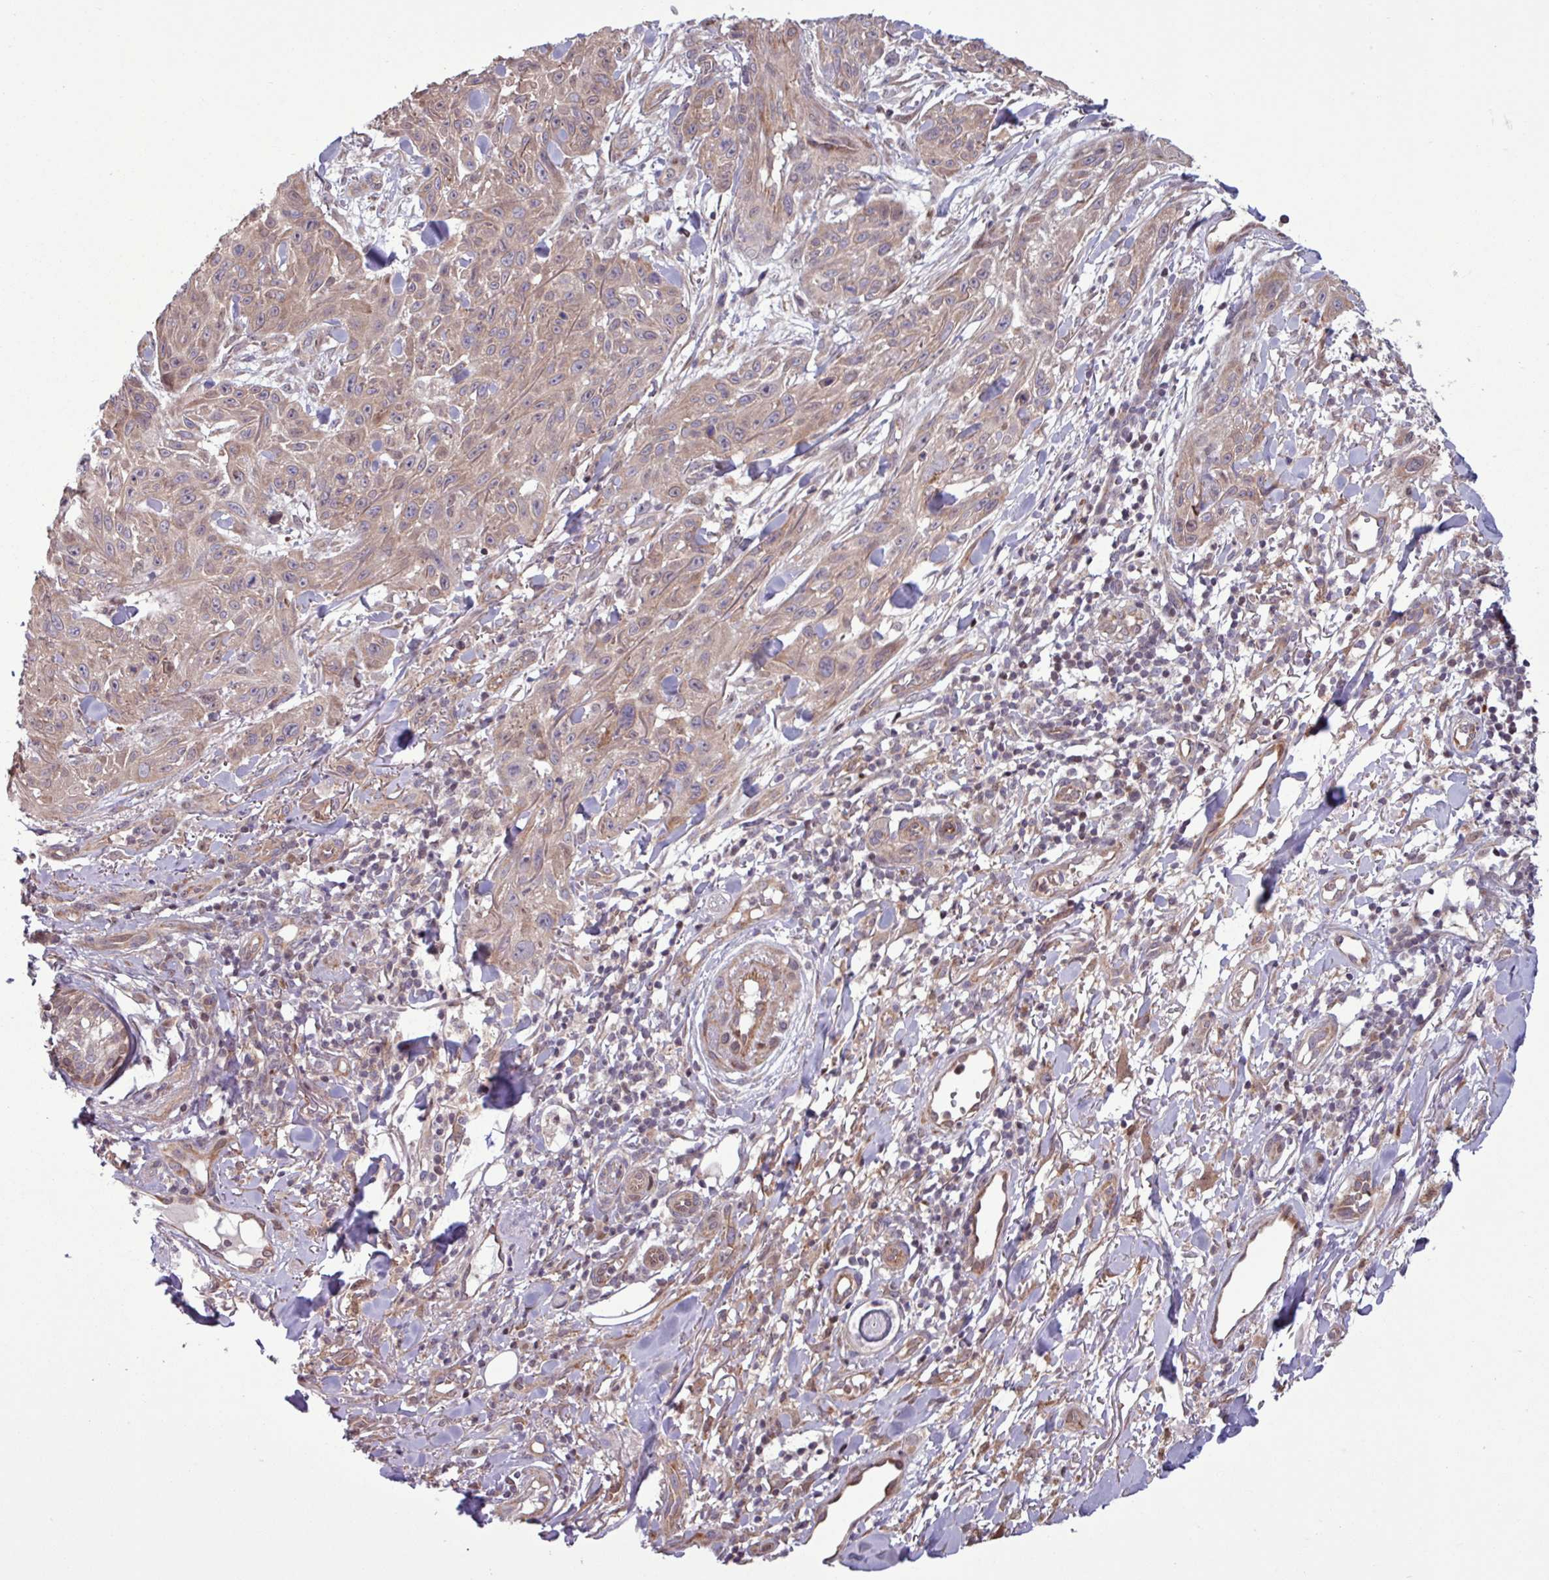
{"staining": {"intensity": "moderate", "quantity": ">75%", "location": "cytoplasmic/membranous"}, "tissue": "skin cancer", "cell_type": "Tumor cells", "image_type": "cancer", "snomed": [{"axis": "morphology", "description": "Squamous cell carcinoma, NOS"}, {"axis": "topography", "description": "Skin"}], "caption": "Immunohistochemical staining of human skin squamous cell carcinoma shows medium levels of moderate cytoplasmic/membranous staining in approximately >75% of tumor cells. The staining was performed using DAB (3,3'-diaminobenzidine), with brown indicating positive protein expression. Nuclei are stained blue with hematoxylin.", "gene": "PDPR", "patient": {"sex": "male", "age": 86}}